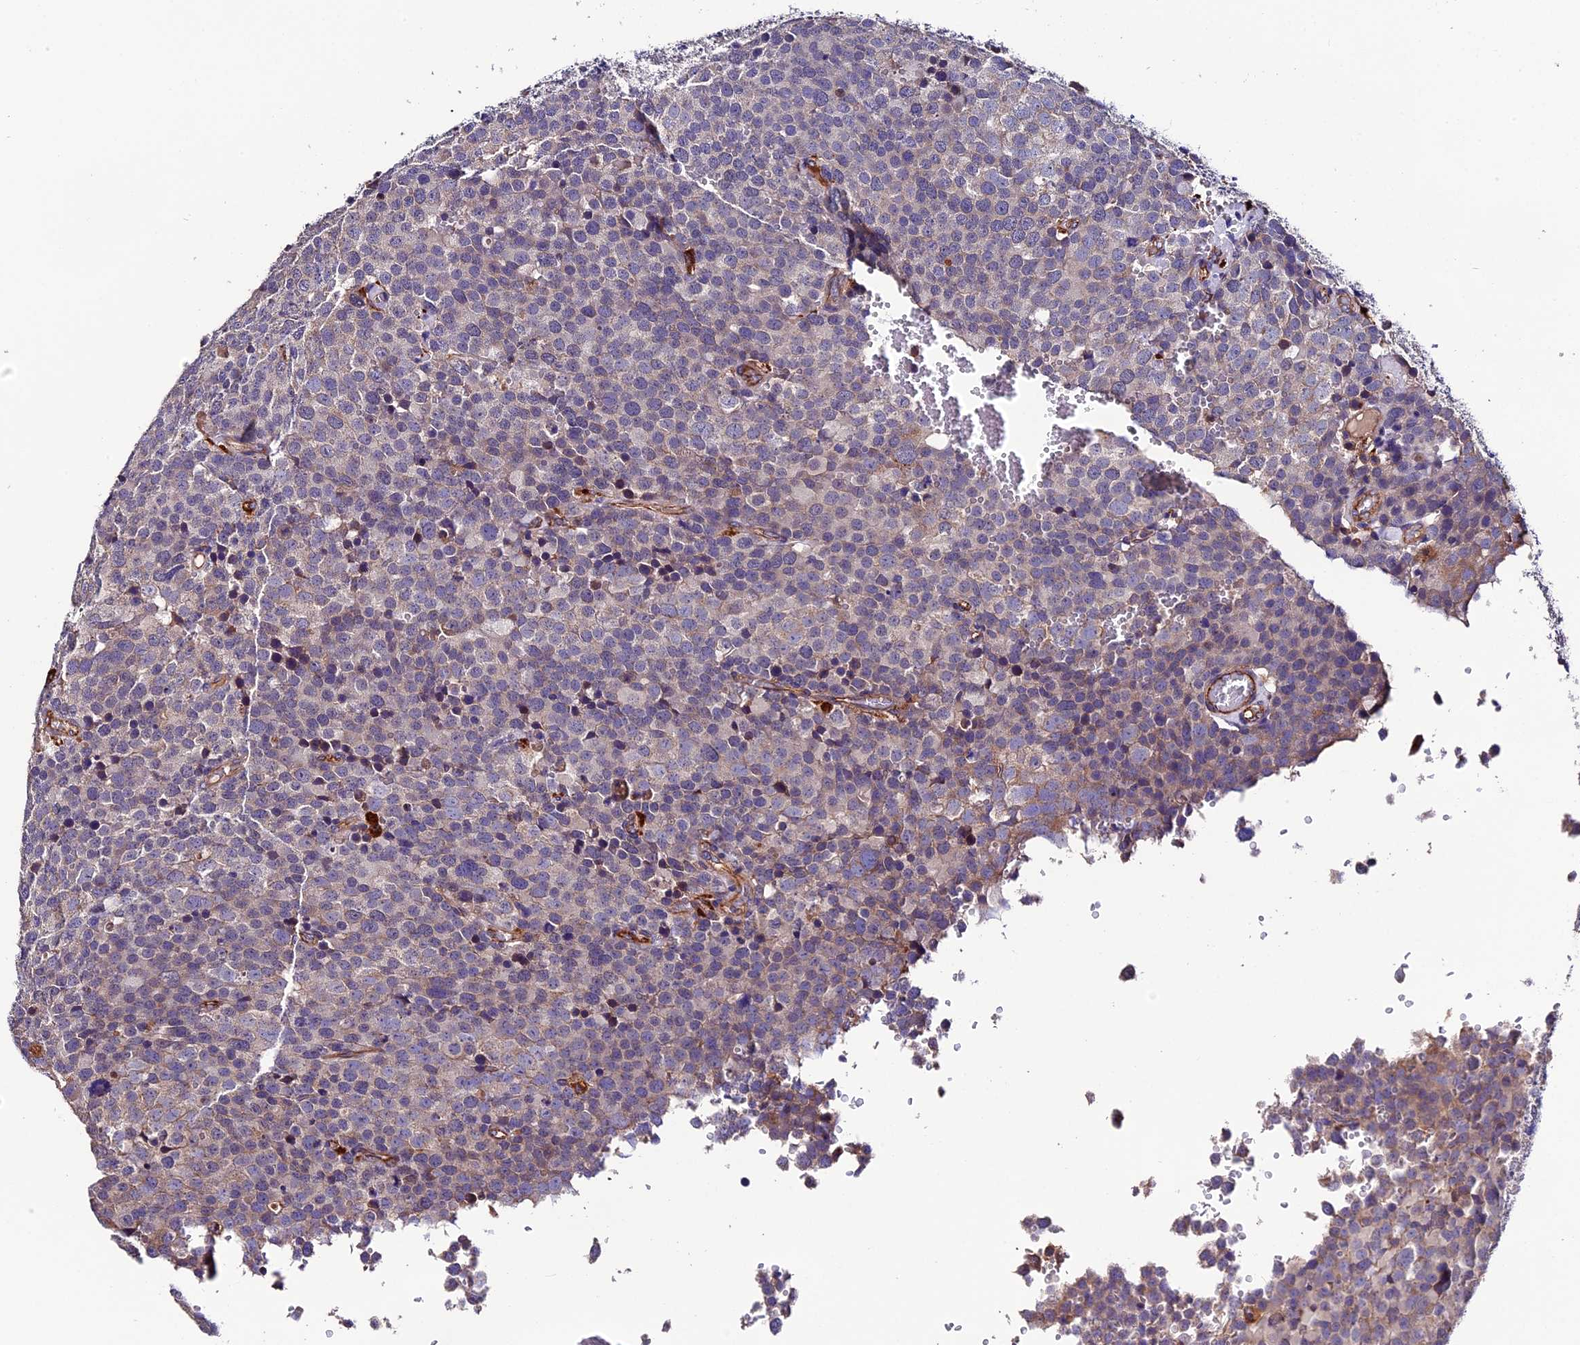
{"staining": {"intensity": "negative", "quantity": "none", "location": "none"}, "tissue": "testis cancer", "cell_type": "Tumor cells", "image_type": "cancer", "snomed": [{"axis": "morphology", "description": "Seminoma, NOS"}, {"axis": "topography", "description": "Testis"}], "caption": "An immunohistochemistry micrograph of testis cancer is shown. There is no staining in tumor cells of testis cancer.", "gene": "CLN5", "patient": {"sex": "male", "age": 71}}